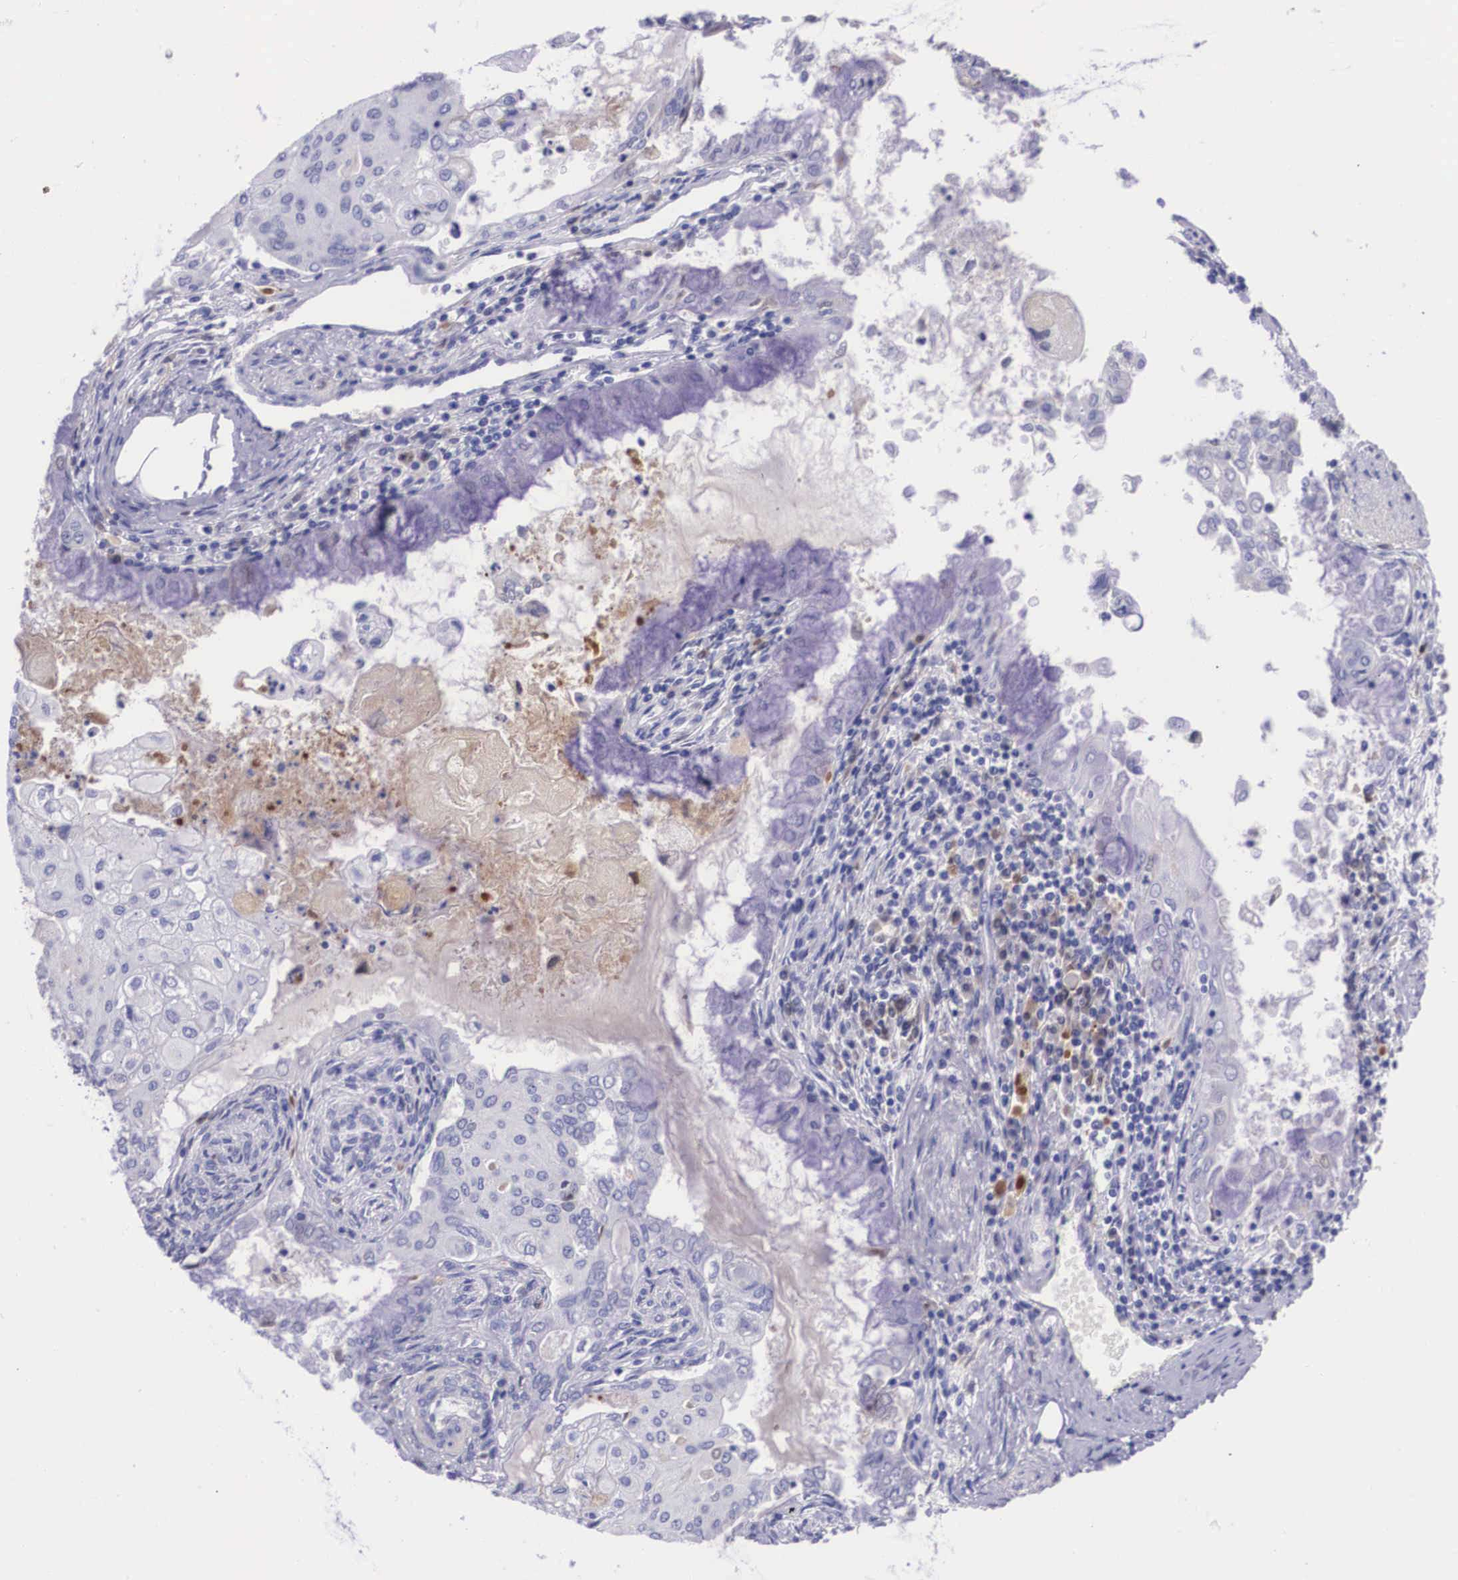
{"staining": {"intensity": "negative", "quantity": "none", "location": "none"}, "tissue": "endometrial cancer", "cell_type": "Tumor cells", "image_type": "cancer", "snomed": [{"axis": "morphology", "description": "Adenocarcinoma, NOS"}, {"axis": "topography", "description": "Endometrium"}], "caption": "IHC histopathology image of neoplastic tissue: endometrial adenocarcinoma stained with DAB exhibits no significant protein expression in tumor cells.", "gene": "PLG", "patient": {"sex": "female", "age": 79}}